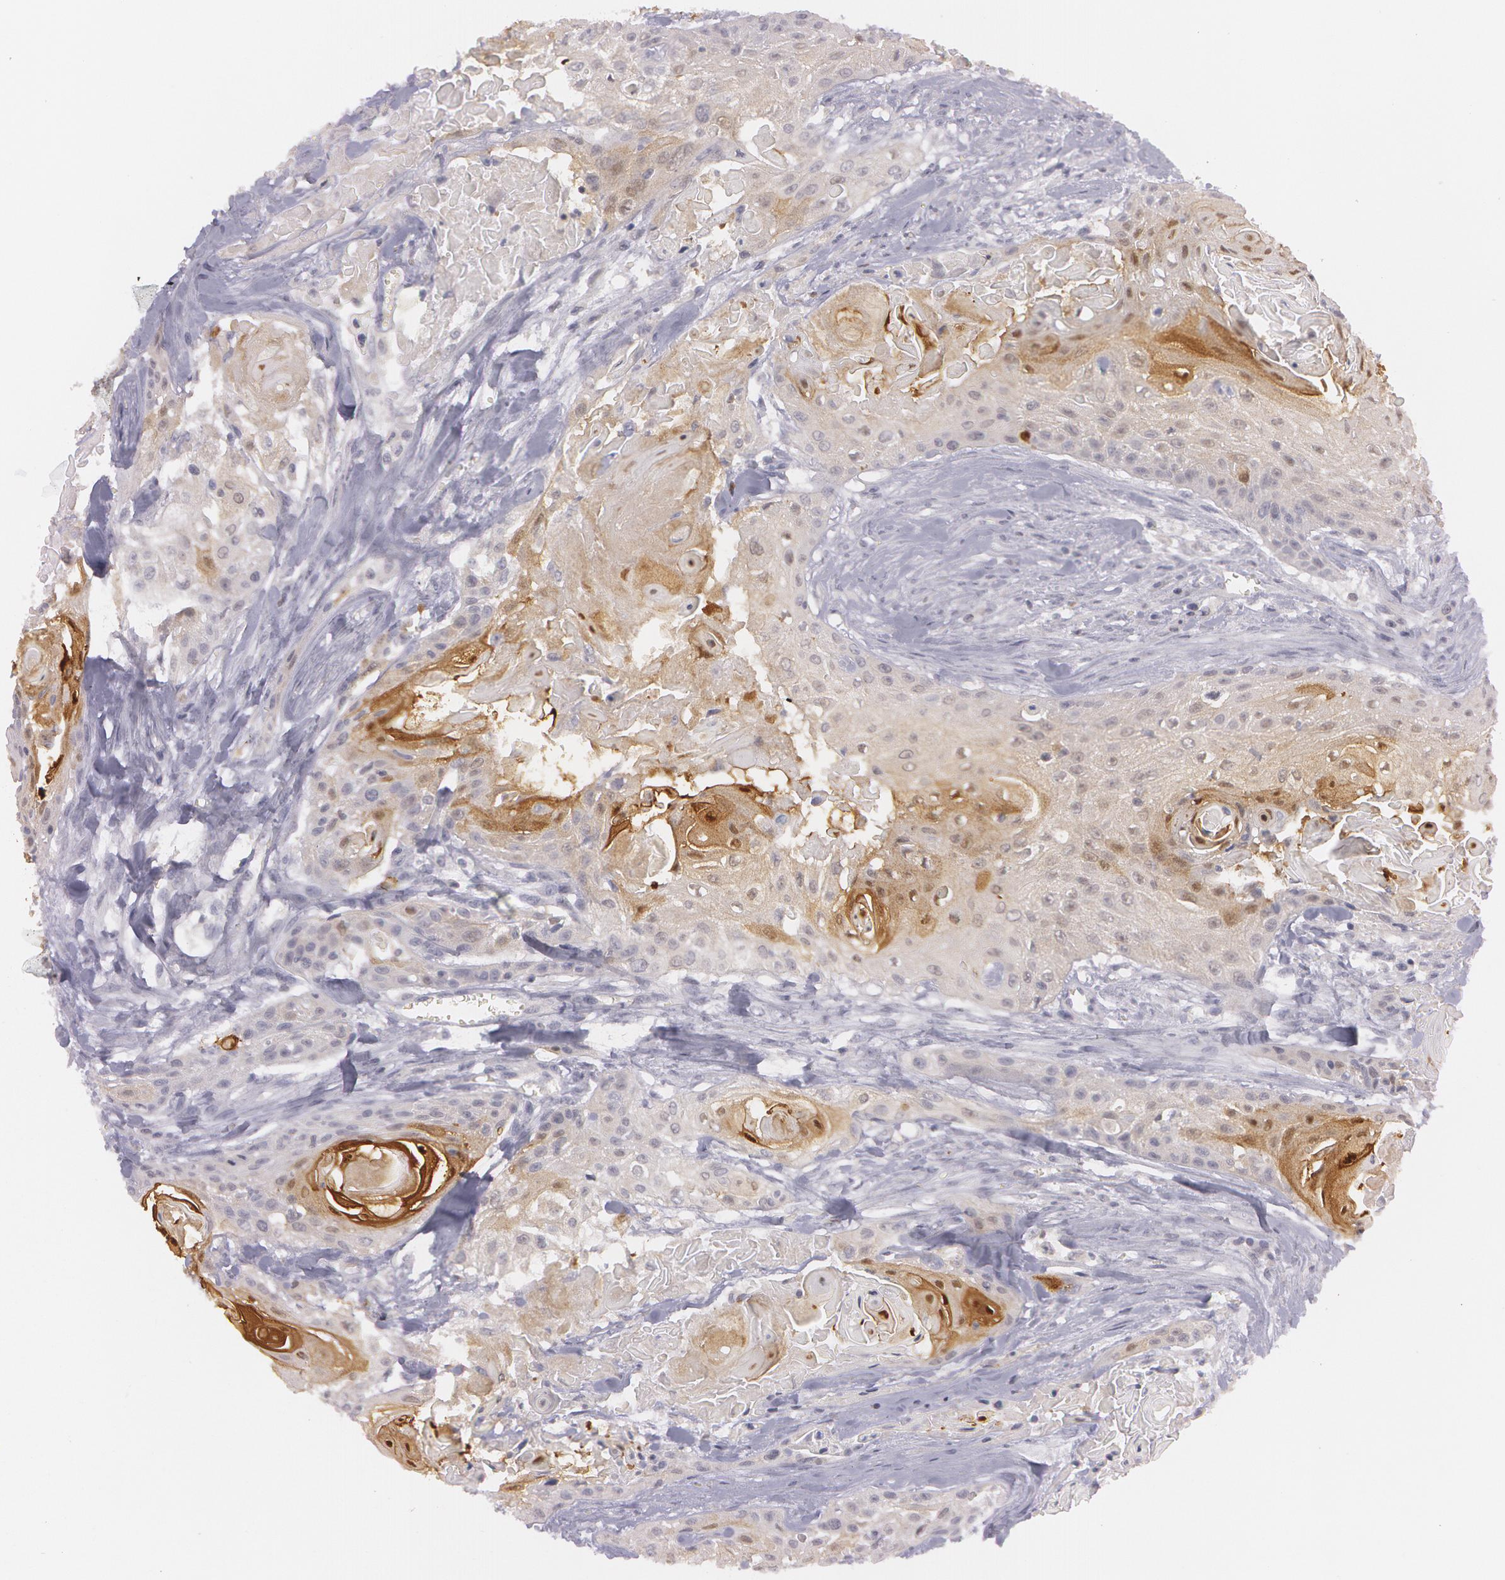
{"staining": {"intensity": "weak", "quantity": "<25%", "location": "cytoplasmic/membranous"}, "tissue": "head and neck cancer", "cell_type": "Tumor cells", "image_type": "cancer", "snomed": [{"axis": "morphology", "description": "Squamous cell carcinoma, NOS"}, {"axis": "morphology", "description": "Squamous cell carcinoma, metastatic, NOS"}, {"axis": "topography", "description": "Lymph node"}, {"axis": "topography", "description": "Salivary gland"}, {"axis": "topography", "description": "Head-Neck"}], "caption": "Tumor cells are negative for brown protein staining in metastatic squamous cell carcinoma (head and neck).", "gene": "IL1RN", "patient": {"sex": "female", "age": 74}}